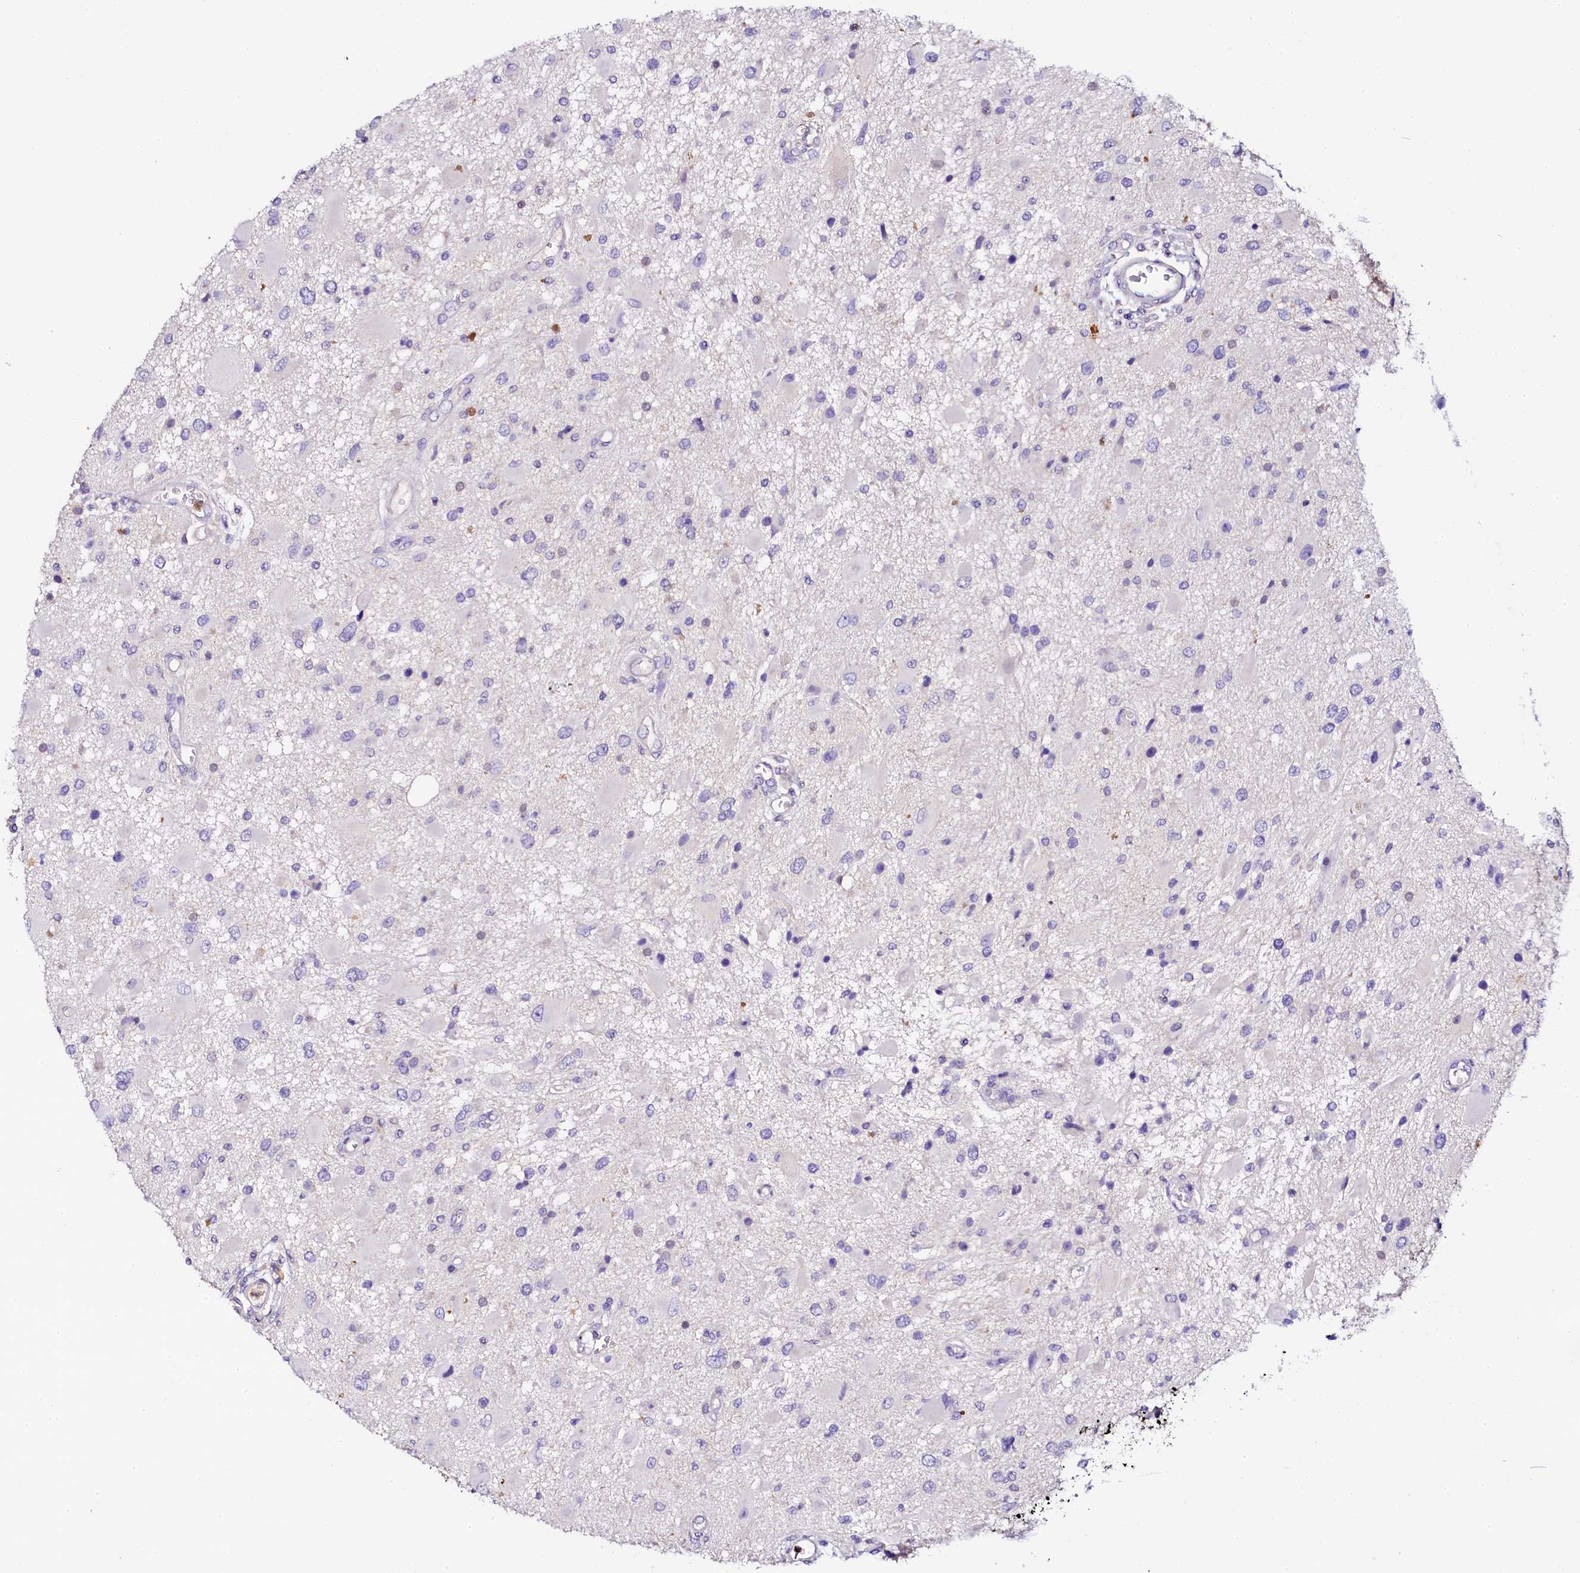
{"staining": {"intensity": "negative", "quantity": "none", "location": "none"}, "tissue": "glioma", "cell_type": "Tumor cells", "image_type": "cancer", "snomed": [{"axis": "morphology", "description": "Glioma, malignant, High grade"}, {"axis": "topography", "description": "Brain"}], "caption": "Immunohistochemical staining of human glioma exhibits no significant expression in tumor cells.", "gene": "NAA16", "patient": {"sex": "male", "age": 53}}